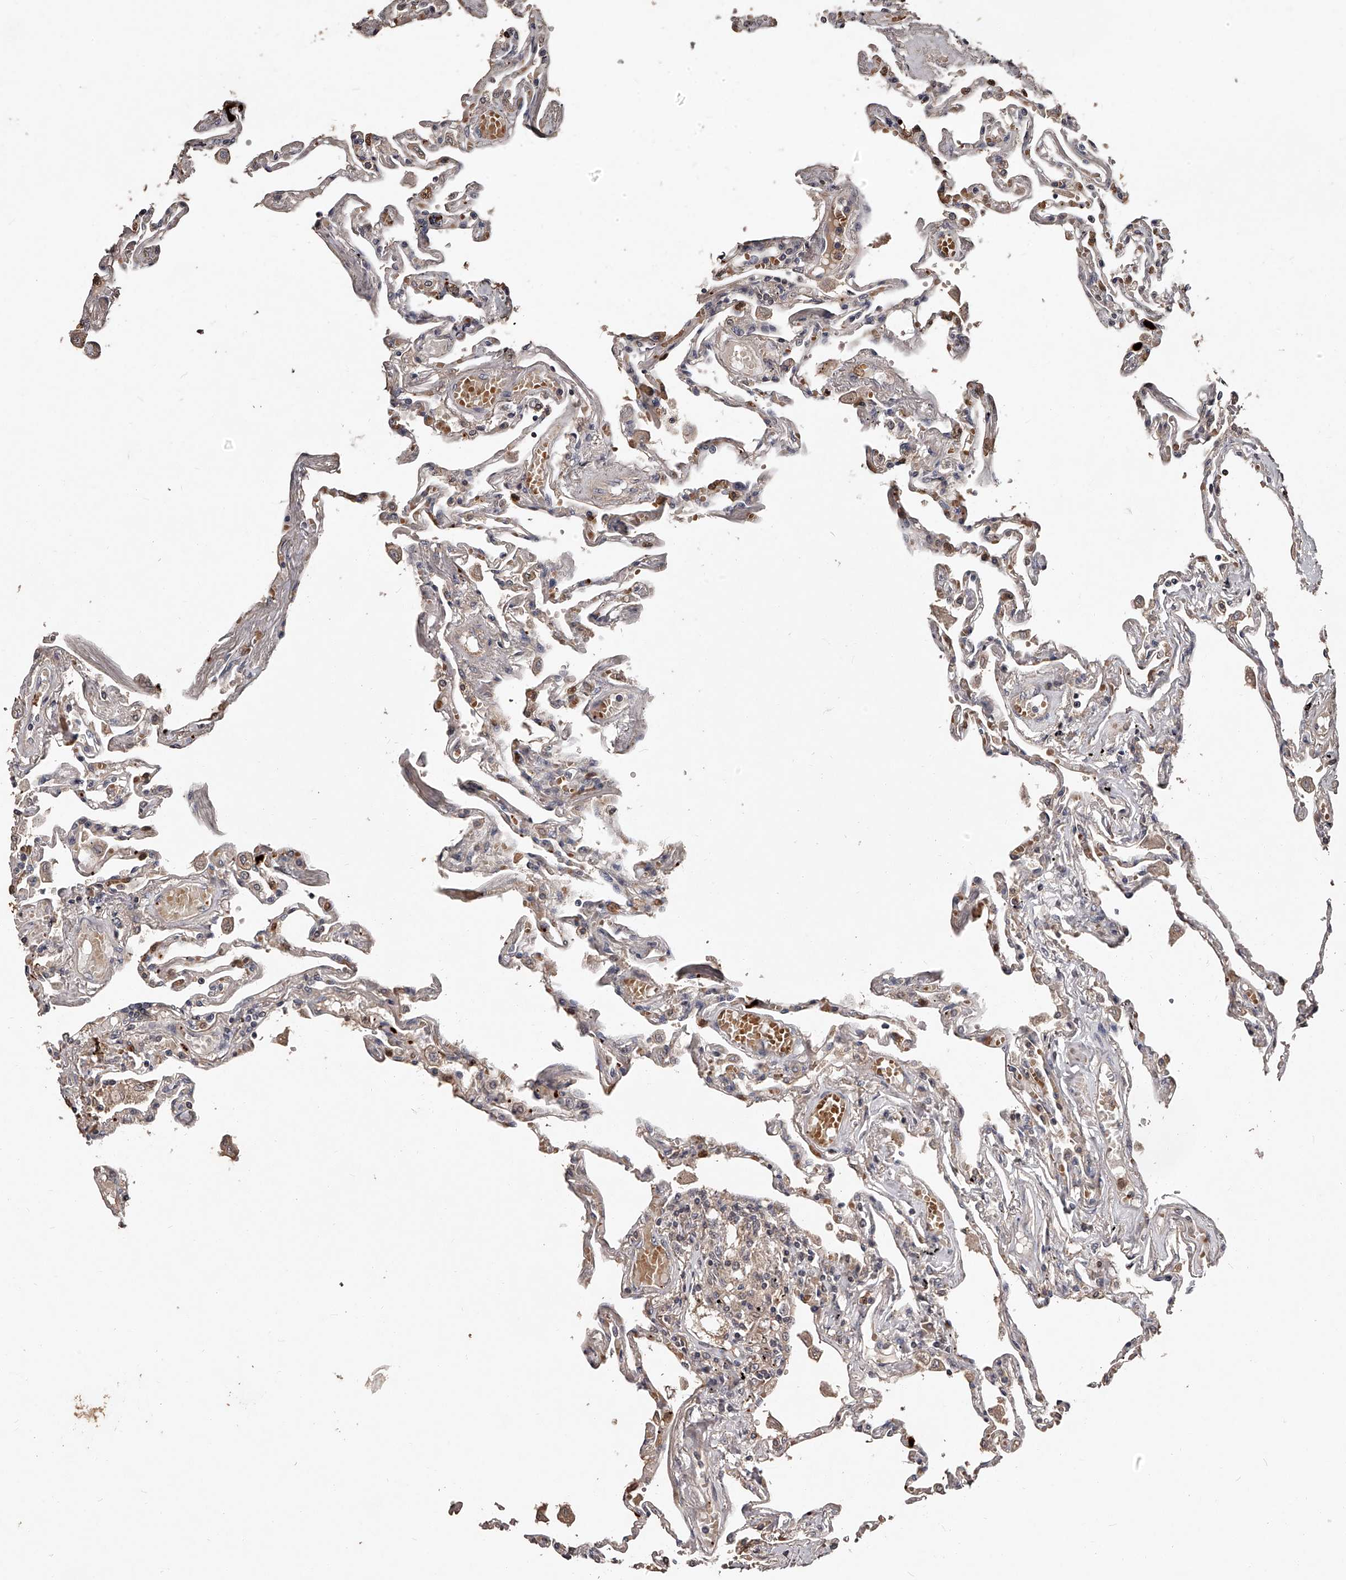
{"staining": {"intensity": "moderate", "quantity": "<25%", "location": "cytoplasmic/membranous"}, "tissue": "lung", "cell_type": "Alveolar cells", "image_type": "normal", "snomed": [{"axis": "morphology", "description": "Normal tissue, NOS"}, {"axis": "topography", "description": "Lung"}], "caption": "Human lung stained with a brown dye reveals moderate cytoplasmic/membranous positive positivity in approximately <25% of alveolar cells.", "gene": "URGCP", "patient": {"sex": "female", "age": 67}}